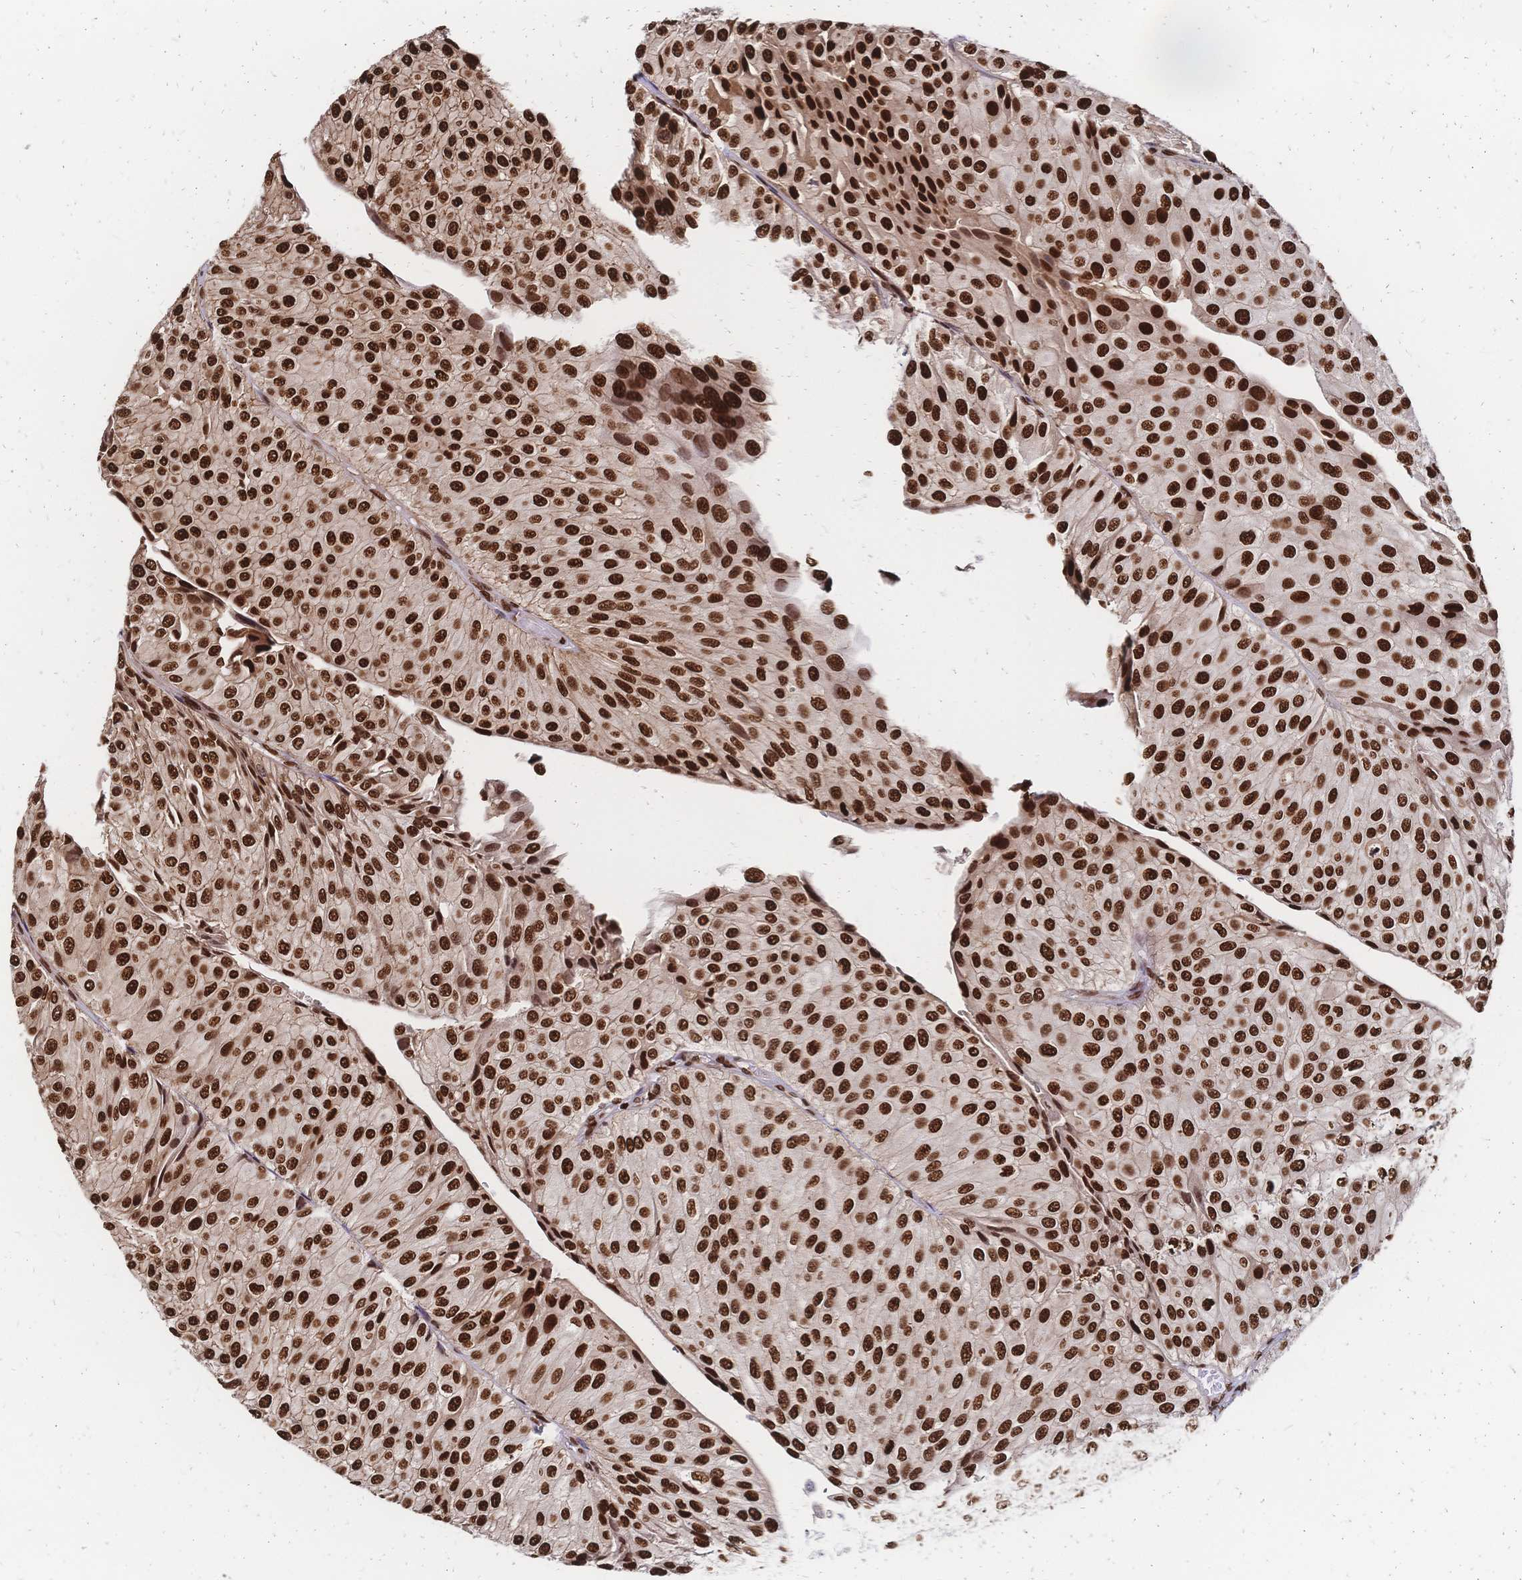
{"staining": {"intensity": "strong", "quantity": "25%-75%", "location": "cytoplasmic/membranous,nuclear"}, "tissue": "urothelial cancer", "cell_type": "Tumor cells", "image_type": "cancer", "snomed": [{"axis": "morphology", "description": "Urothelial carcinoma, NOS"}, {"axis": "topography", "description": "Urinary bladder"}], "caption": "Transitional cell carcinoma stained for a protein demonstrates strong cytoplasmic/membranous and nuclear positivity in tumor cells. (IHC, brightfield microscopy, high magnification).", "gene": "HDGF", "patient": {"sex": "male", "age": 67}}